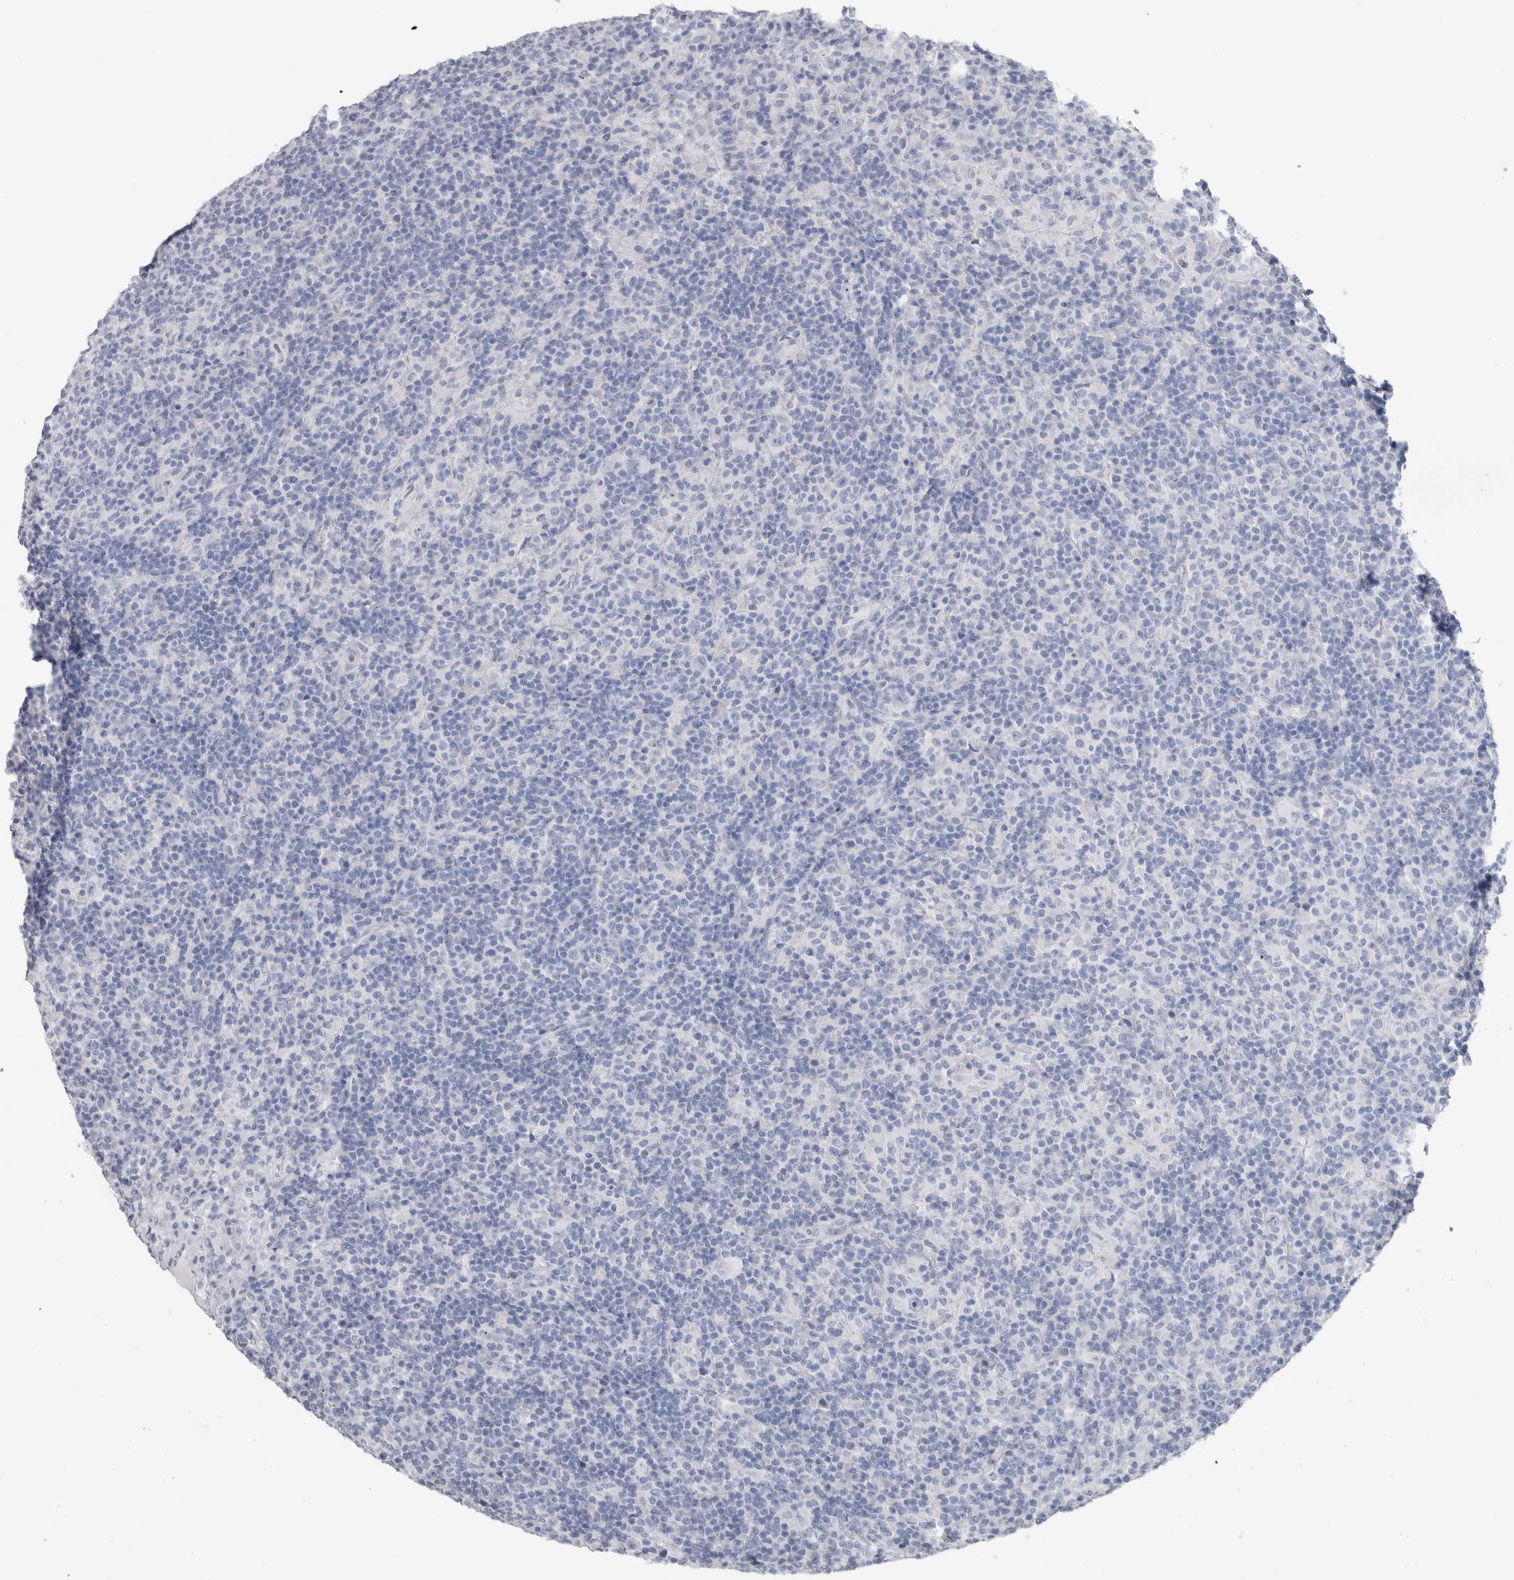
{"staining": {"intensity": "negative", "quantity": "none", "location": "none"}, "tissue": "lymphoma", "cell_type": "Tumor cells", "image_type": "cancer", "snomed": [{"axis": "morphology", "description": "Hodgkin's disease, NOS"}, {"axis": "topography", "description": "Lymph node"}], "caption": "An immunohistochemistry (IHC) histopathology image of Hodgkin's disease is shown. There is no staining in tumor cells of Hodgkin's disease.", "gene": "PTH", "patient": {"sex": "male", "age": 70}}